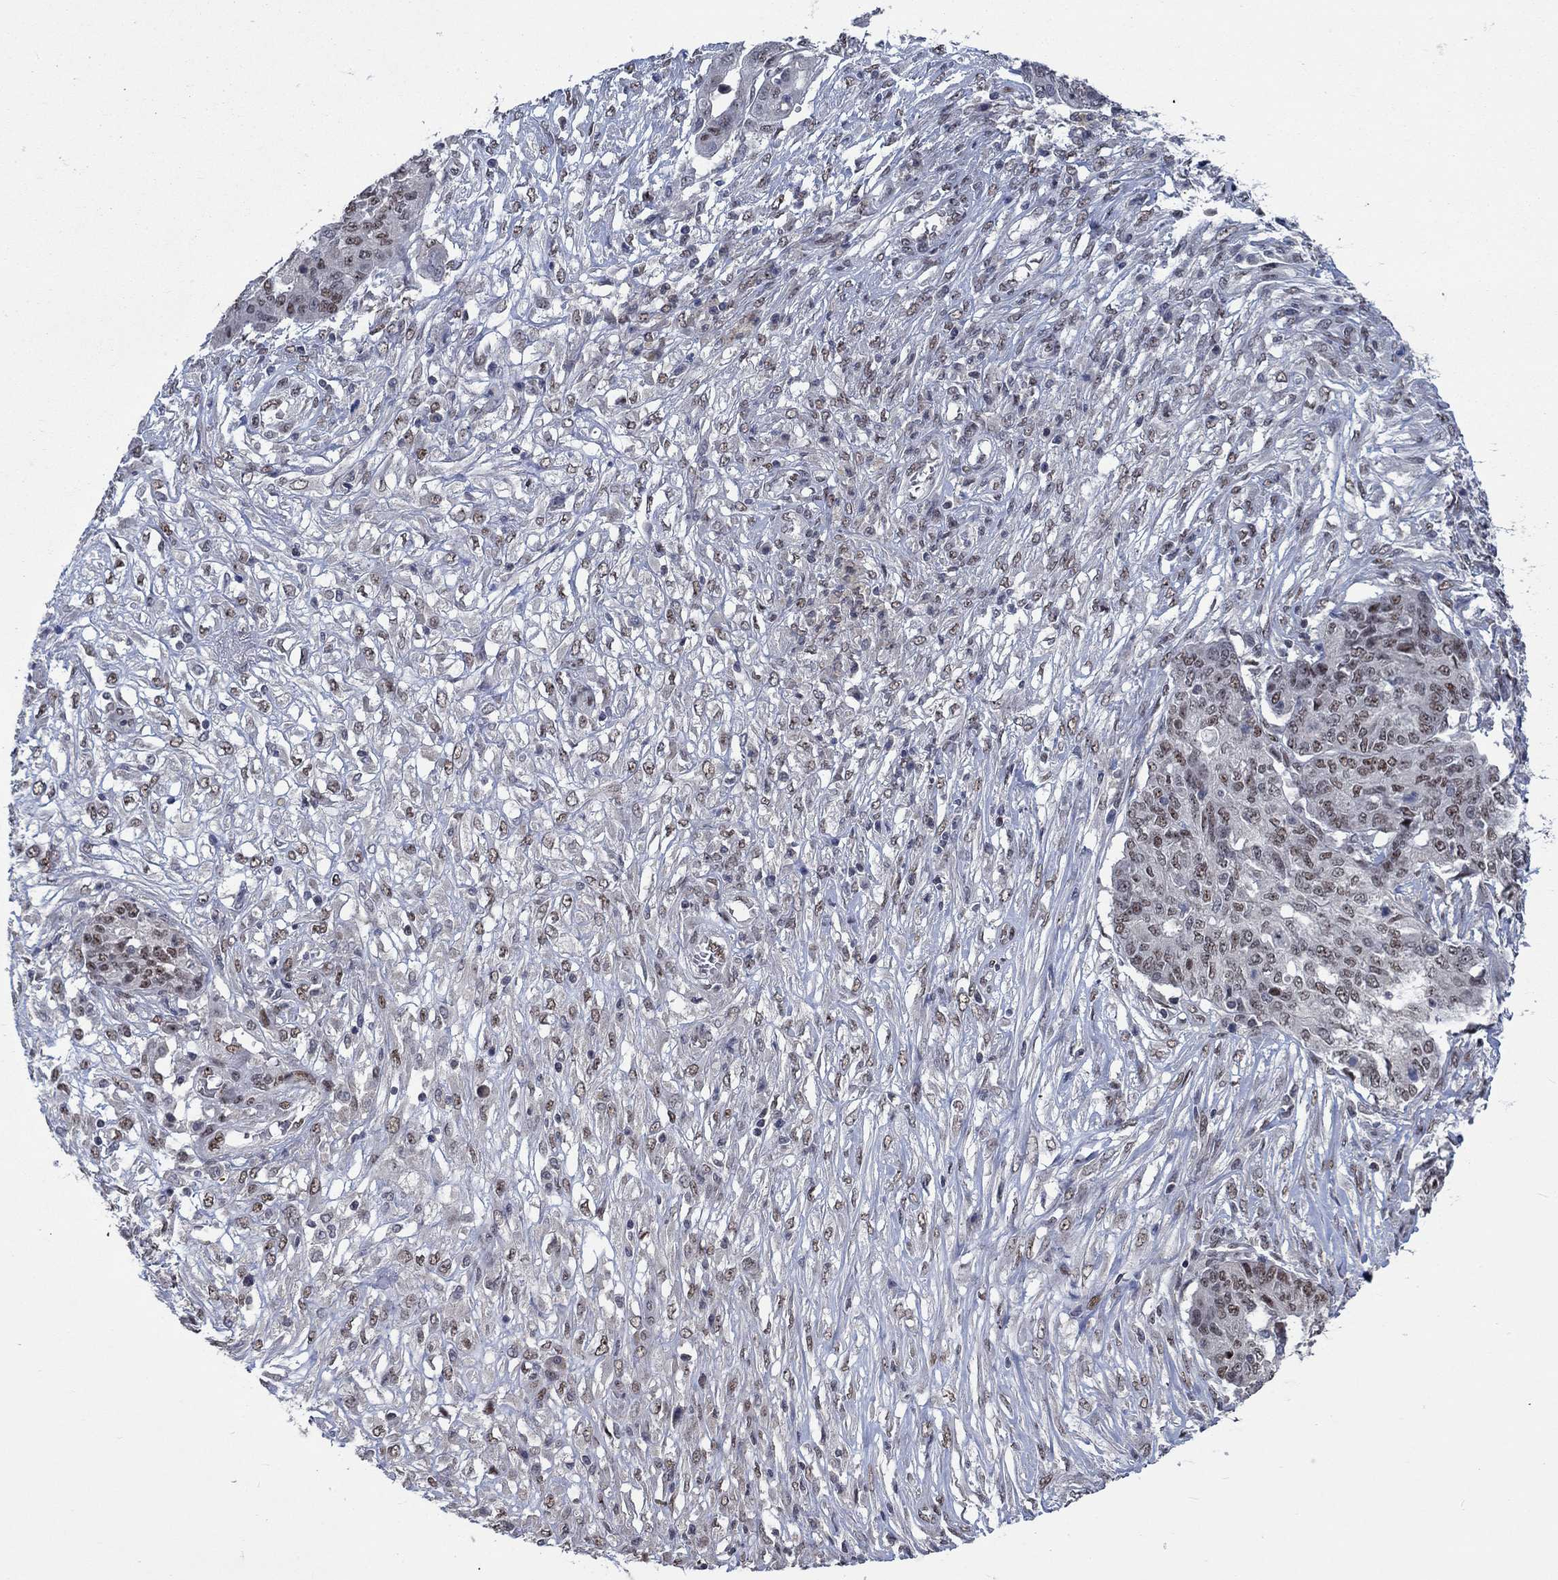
{"staining": {"intensity": "weak", "quantity": "25%-75%", "location": "nuclear"}, "tissue": "ovarian cancer", "cell_type": "Tumor cells", "image_type": "cancer", "snomed": [{"axis": "morphology", "description": "Cystadenocarcinoma, serous, NOS"}, {"axis": "topography", "description": "Ovary"}], "caption": "Immunohistochemical staining of ovarian serous cystadenocarcinoma reveals low levels of weak nuclear positivity in approximately 25%-75% of tumor cells. (Brightfield microscopy of DAB IHC at high magnification).", "gene": "HTN1", "patient": {"sex": "female", "age": 67}}